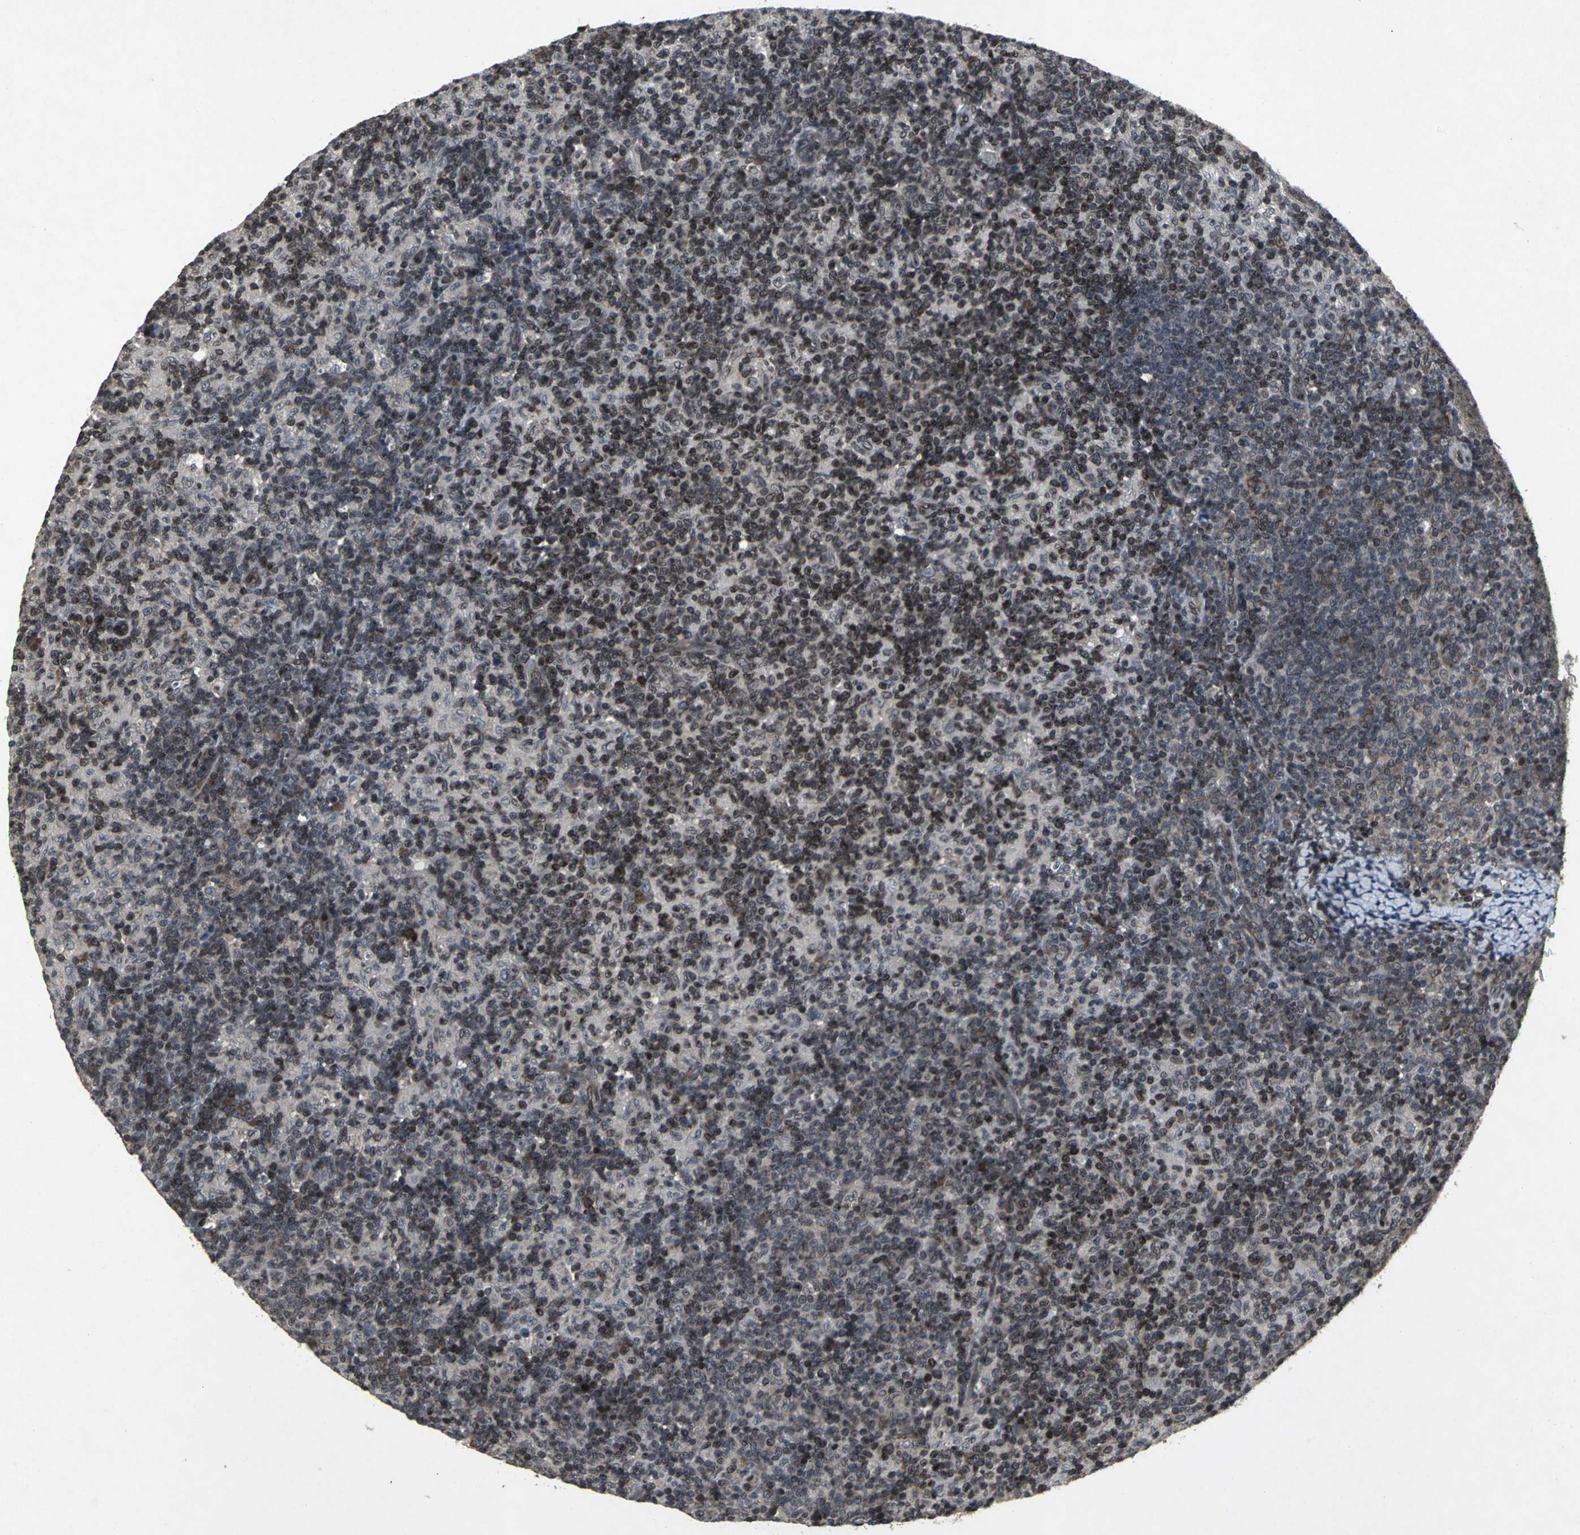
{"staining": {"intensity": "moderate", "quantity": ">75%", "location": "cytoplasmic/membranous,nuclear"}, "tissue": "lymph node", "cell_type": "Germinal center cells", "image_type": "normal", "snomed": [{"axis": "morphology", "description": "Normal tissue, NOS"}, {"axis": "morphology", "description": "Inflammation, NOS"}, {"axis": "topography", "description": "Lymph node"}], "caption": "This is a photomicrograph of immunohistochemistry staining of benign lymph node, which shows moderate expression in the cytoplasmic/membranous,nuclear of germinal center cells.", "gene": "SH2B3", "patient": {"sex": "male", "age": 55}}